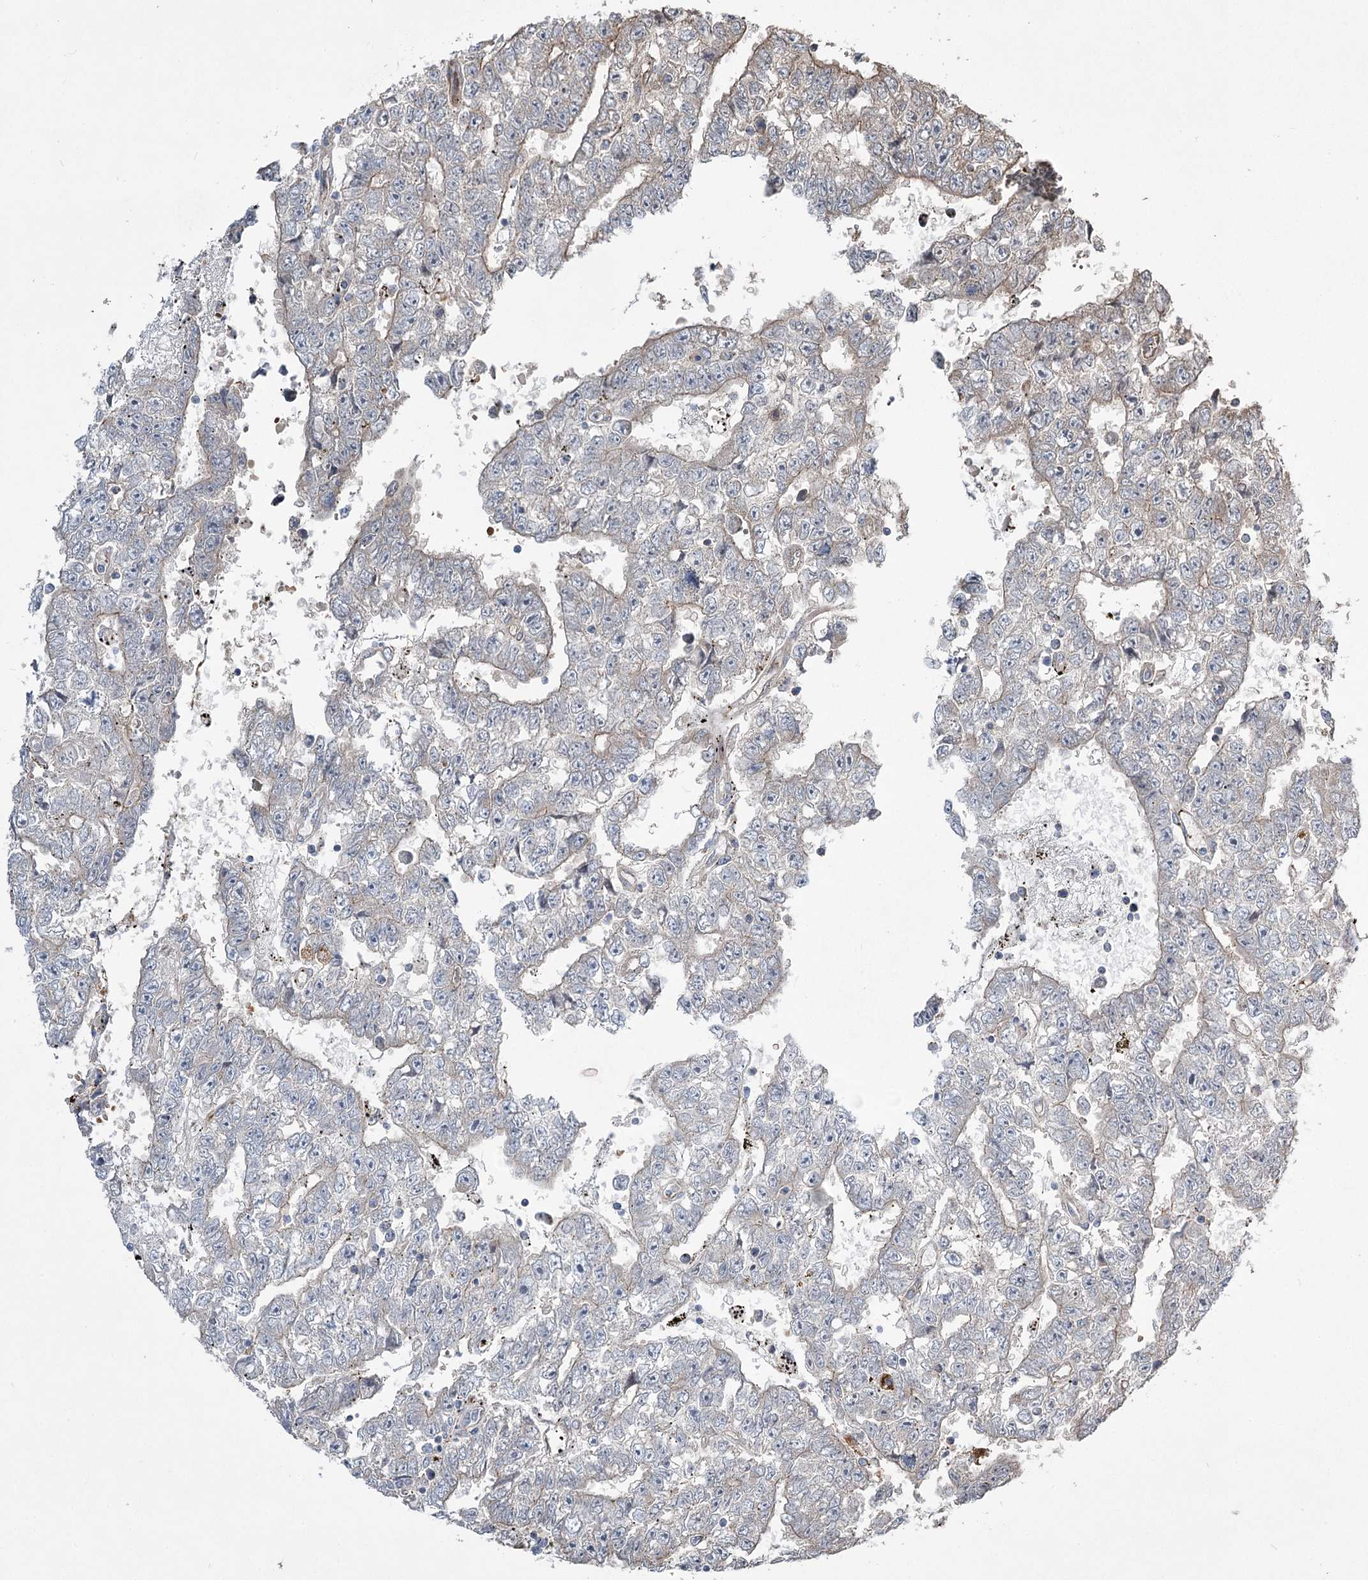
{"staining": {"intensity": "weak", "quantity": "<25%", "location": "cytoplasmic/membranous"}, "tissue": "testis cancer", "cell_type": "Tumor cells", "image_type": "cancer", "snomed": [{"axis": "morphology", "description": "Carcinoma, Embryonal, NOS"}, {"axis": "topography", "description": "Testis"}], "caption": "Protein analysis of testis cancer demonstrates no significant positivity in tumor cells. Brightfield microscopy of immunohistochemistry stained with DAB (3,3'-diaminobenzidine) (brown) and hematoxylin (blue), captured at high magnification.", "gene": "SERINC5", "patient": {"sex": "male", "age": 25}}